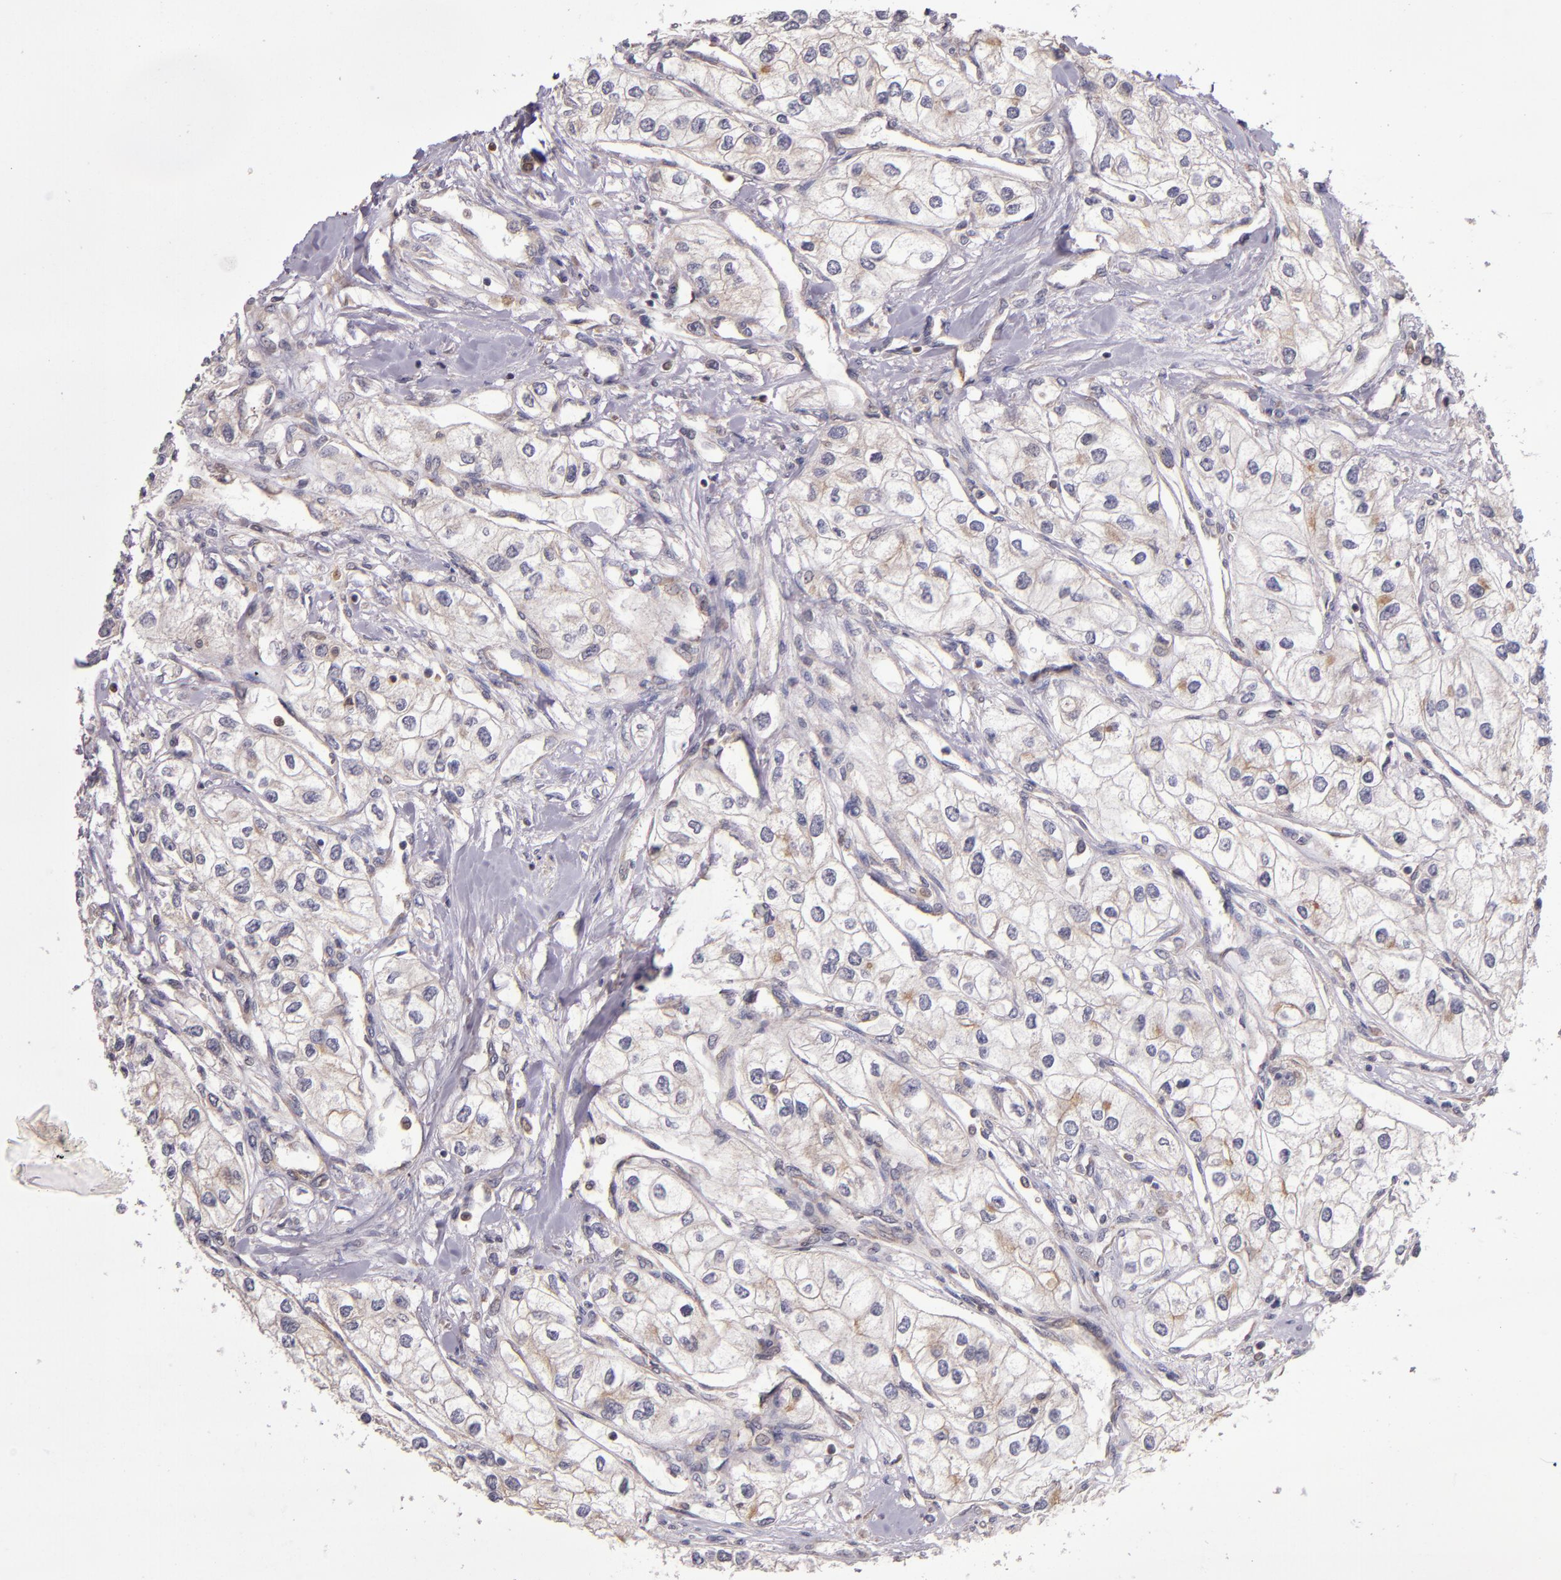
{"staining": {"intensity": "weak", "quantity": "<25%", "location": "cytoplasmic/membranous"}, "tissue": "renal cancer", "cell_type": "Tumor cells", "image_type": "cancer", "snomed": [{"axis": "morphology", "description": "Adenocarcinoma, NOS"}, {"axis": "topography", "description": "Kidney"}], "caption": "High magnification brightfield microscopy of adenocarcinoma (renal) stained with DAB (3,3'-diaminobenzidine) (brown) and counterstained with hematoxylin (blue): tumor cells show no significant expression.", "gene": "EIF4ENIF1", "patient": {"sex": "male", "age": 57}}